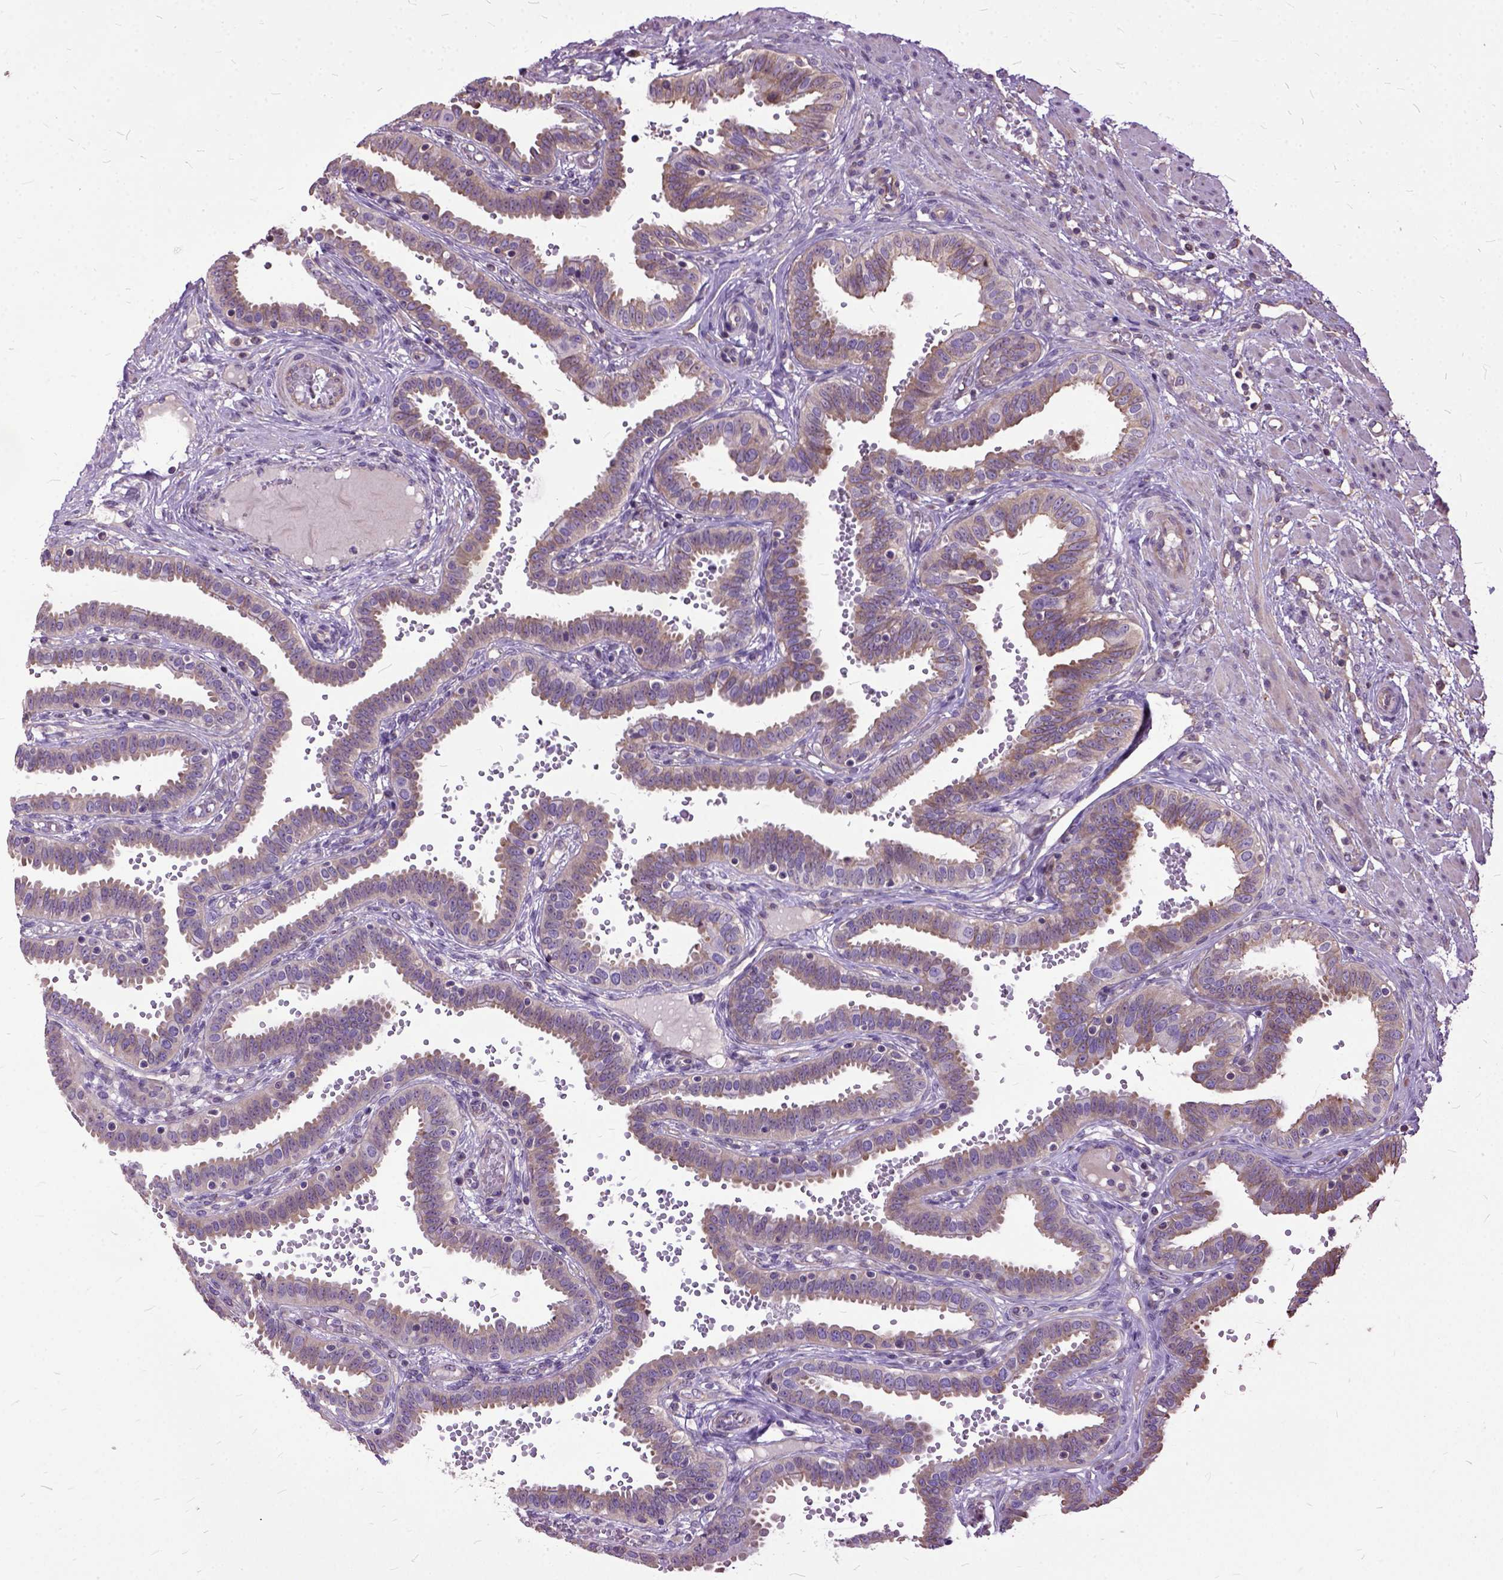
{"staining": {"intensity": "moderate", "quantity": "<25%", "location": "cytoplasmic/membranous"}, "tissue": "fallopian tube", "cell_type": "Glandular cells", "image_type": "normal", "snomed": [{"axis": "morphology", "description": "Normal tissue, NOS"}, {"axis": "topography", "description": "Fallopian tube"}], "caption": "A brown stain labels moderate cytoplasmic/membranous positivity of a protein in glandular cells of benign human fallopian tube. The staining was performed using DAB to visualize the protein expression in brown, while the nuclei were stained in blue with hematoxylin (Magnification: 20x).", "gene": "AREG", "patient": {"sex": "female", "age": 37}}